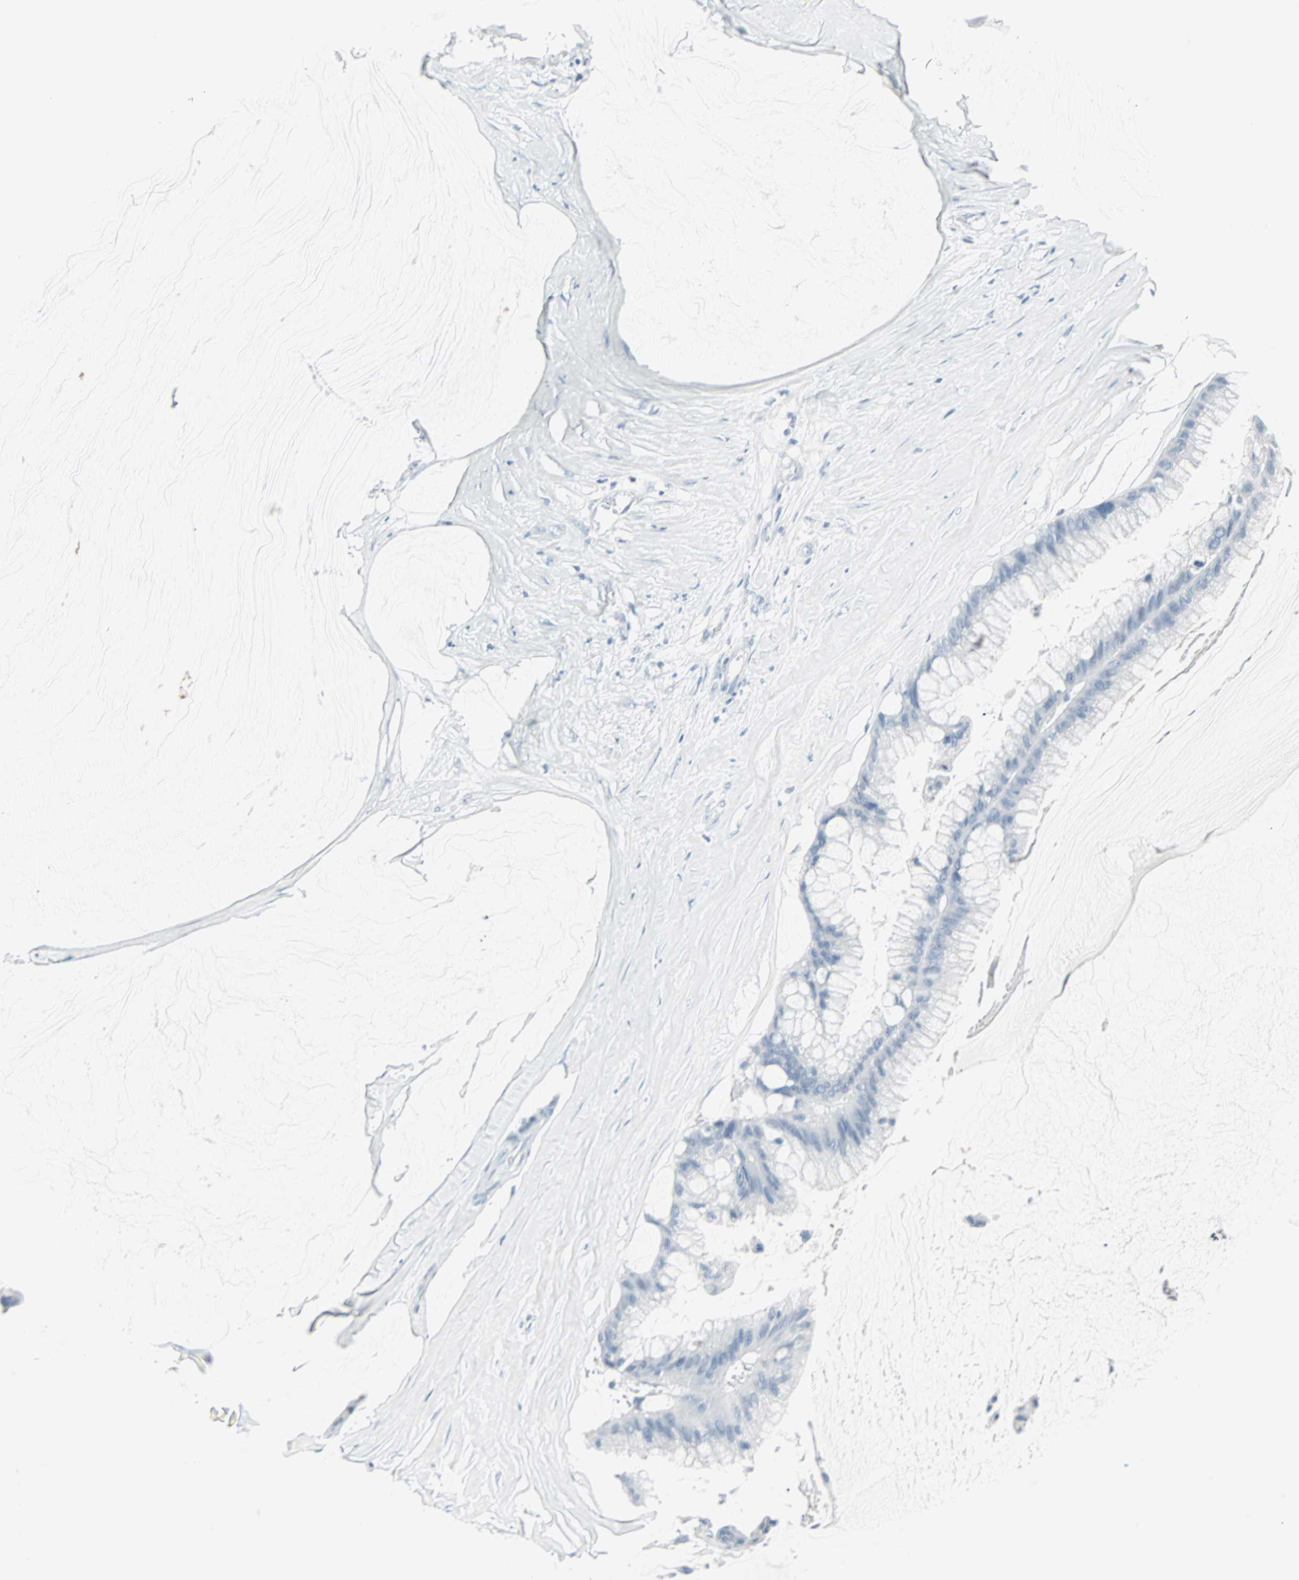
{"staining": {"intensity": "negative", "quantity": "none", "location": "none"}, "tissue": "ovarian cancer", "cell_type": "Tumor cells", "image_type": "cancer", "snomed": [{"axis": "morphology", "description": "Cystadenocarcinoma, mucinous, NOS"}, {"axis": "topography", "description": "Ovary"}], "caption": "Tumor cells show no significant protein expression in ovarian mucinous cystadenocarcinoma.", "gene": "LANCL3", "patient": {"sex": "female", "age": 39}}